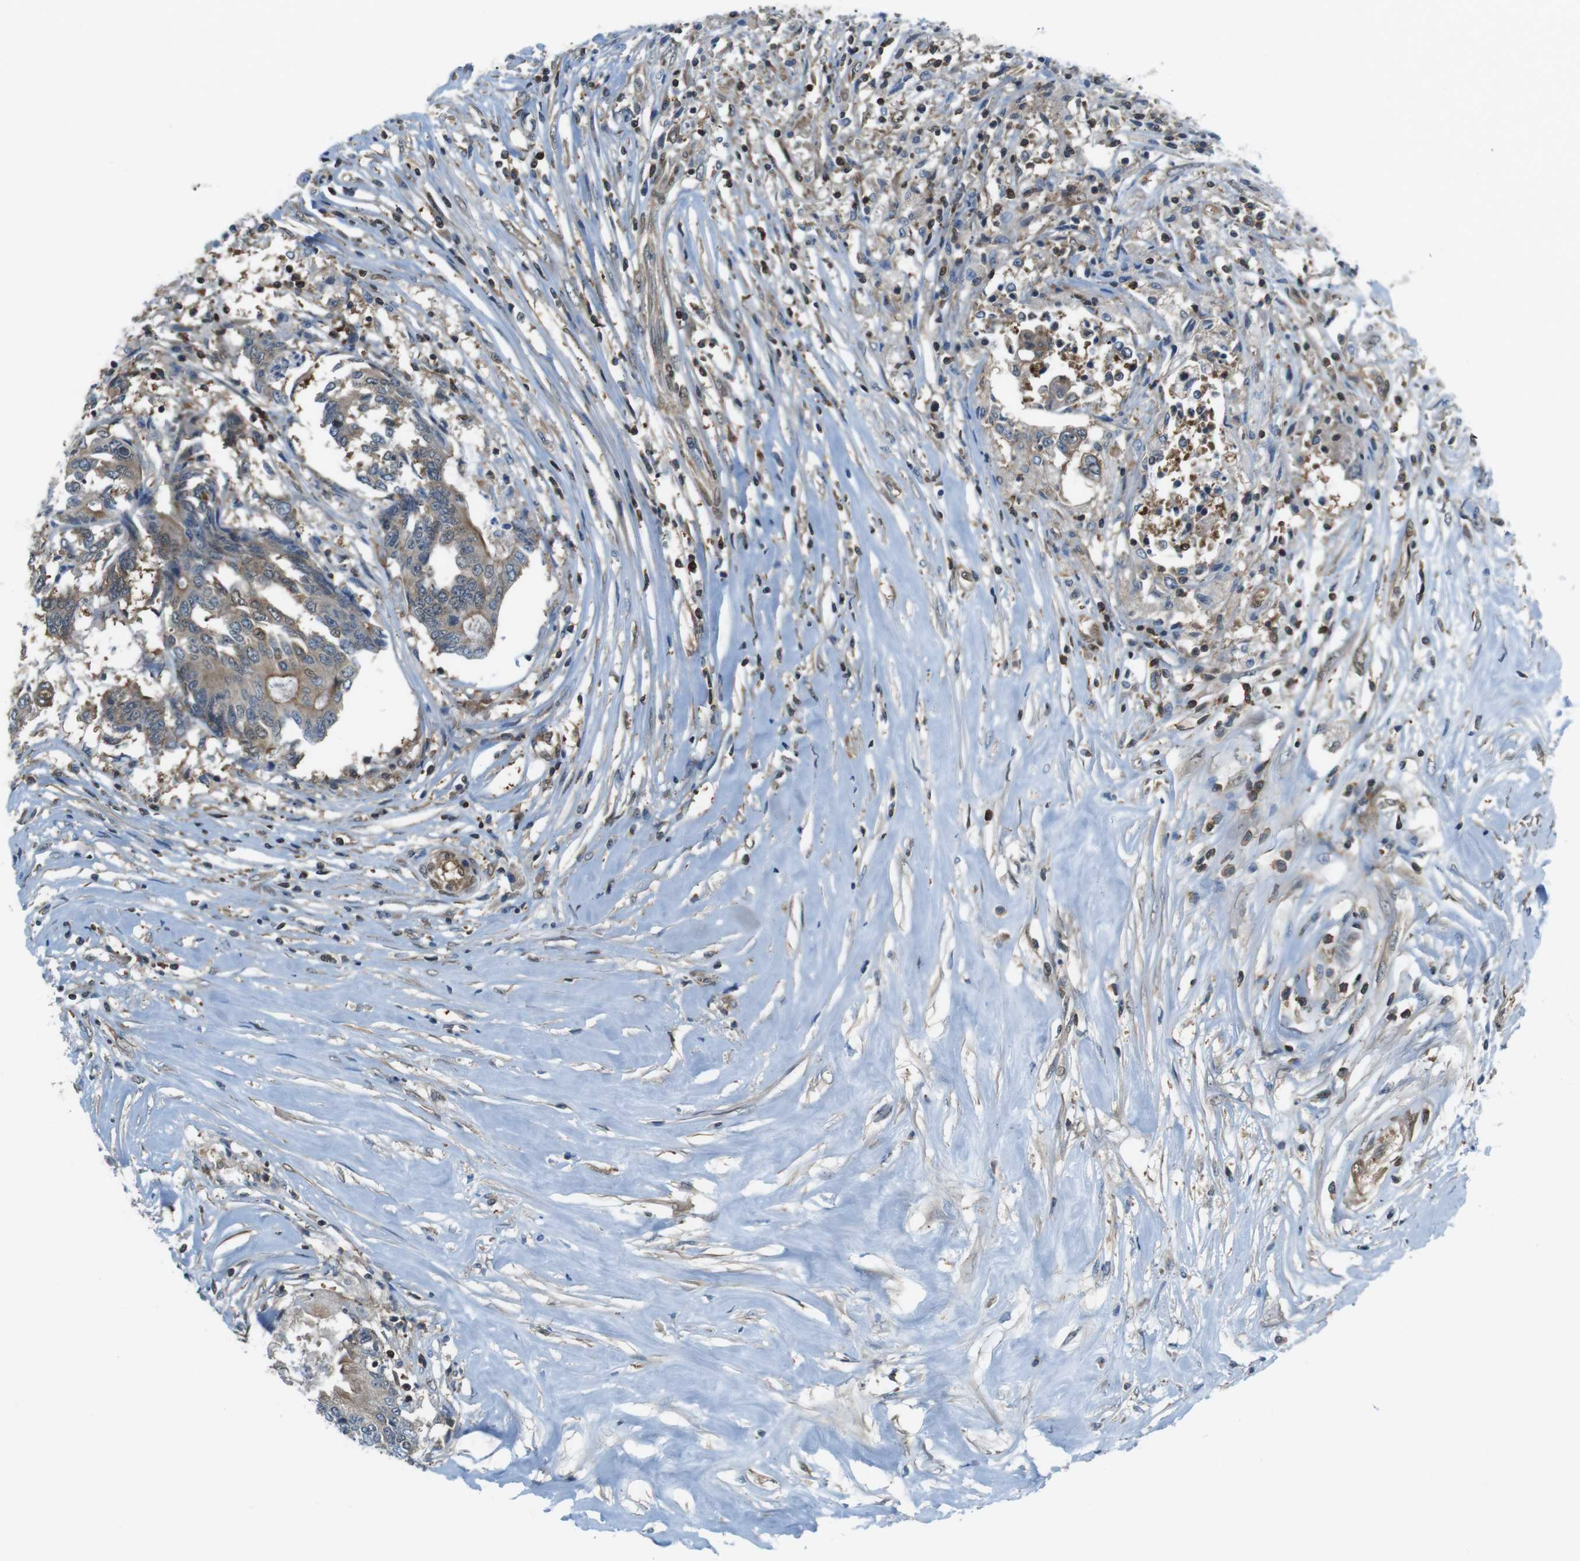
{"staining": {"intensity": "weak", "quantity": ">75%", "location": "cytoplasmic/membranous"}, "tissue": "colorectal cancer", "cell_type": "Tumor cells", "image_type": "cancer", "snomed": [{"axis": "morphology", "description": "Adenocarcinoma, NOS"}, {"axis": "topography", "description": "Rectum"}], "caption": "Immunohistochemical staining of colorectal cancer exhibits low levels of weak cytoplasmic/membranous positivity in approximately >75% of tumor cells.", "gene": "TES", "patient": {"sex": "male", "age": 63}}